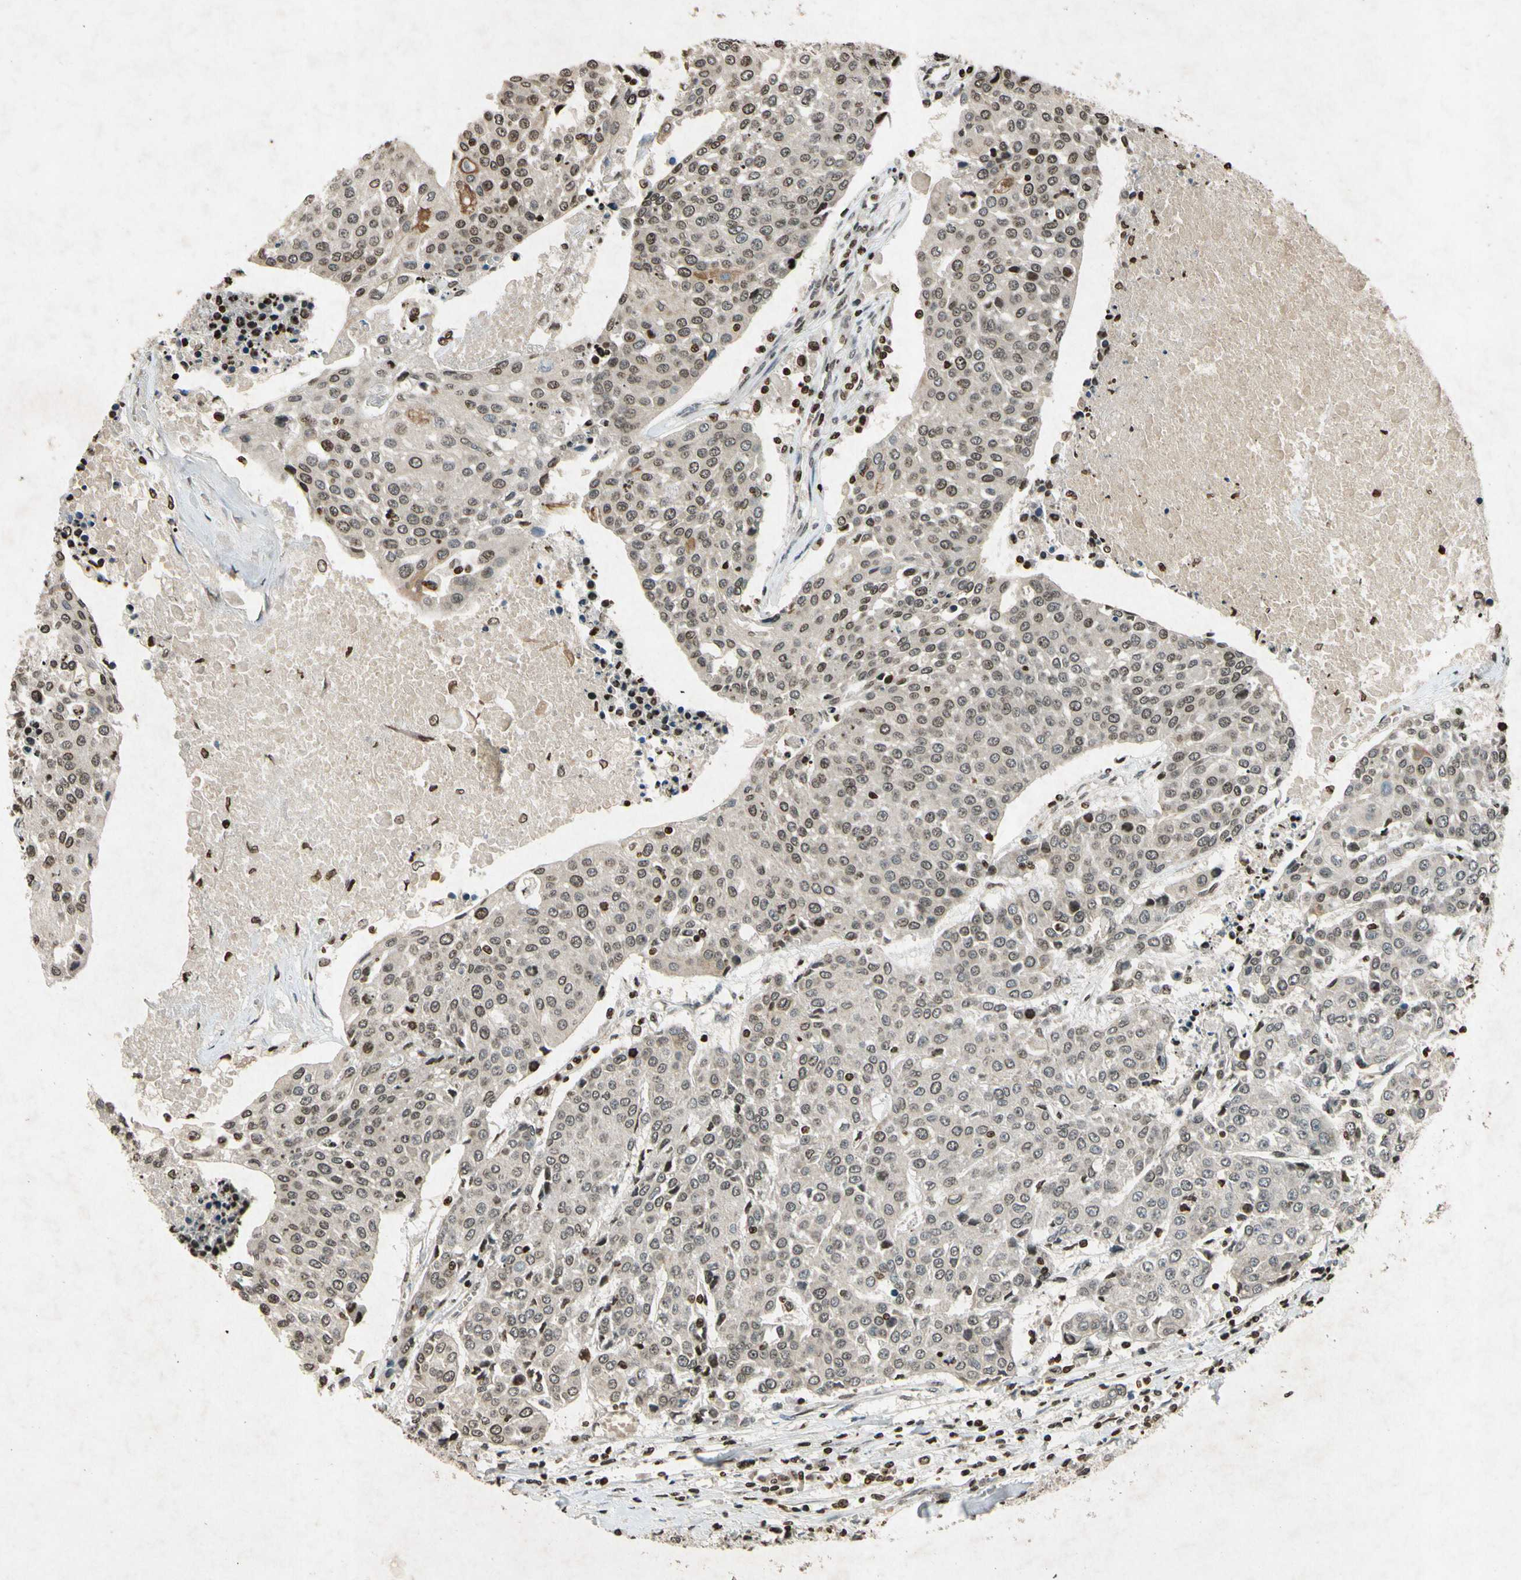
{"staining": {"intensity": "moderate", "quantity": ">75%", "location": "nuclear"}, "tissue": "urothelial cancer", "cell_type": "Tumor cells", "image_type": "cancer", "snomed": [{"axis": "morphology", "description": "Urothelial carcinoma, High grade"}, {"axis": "topography", "description": "Urinary bladder"}], "caption": "High-magnification brightfield microscopy of urothelial cancer stained with DAB (3,3'-diaminobenzidine) (brown) and counterstained with hematoxylin (blue). tumor cells exhibit moderate nuclear staining is present in approximately>75% of cells.", "gene": "HOXB3", "patient": {"sex": "female", "age": 85}}